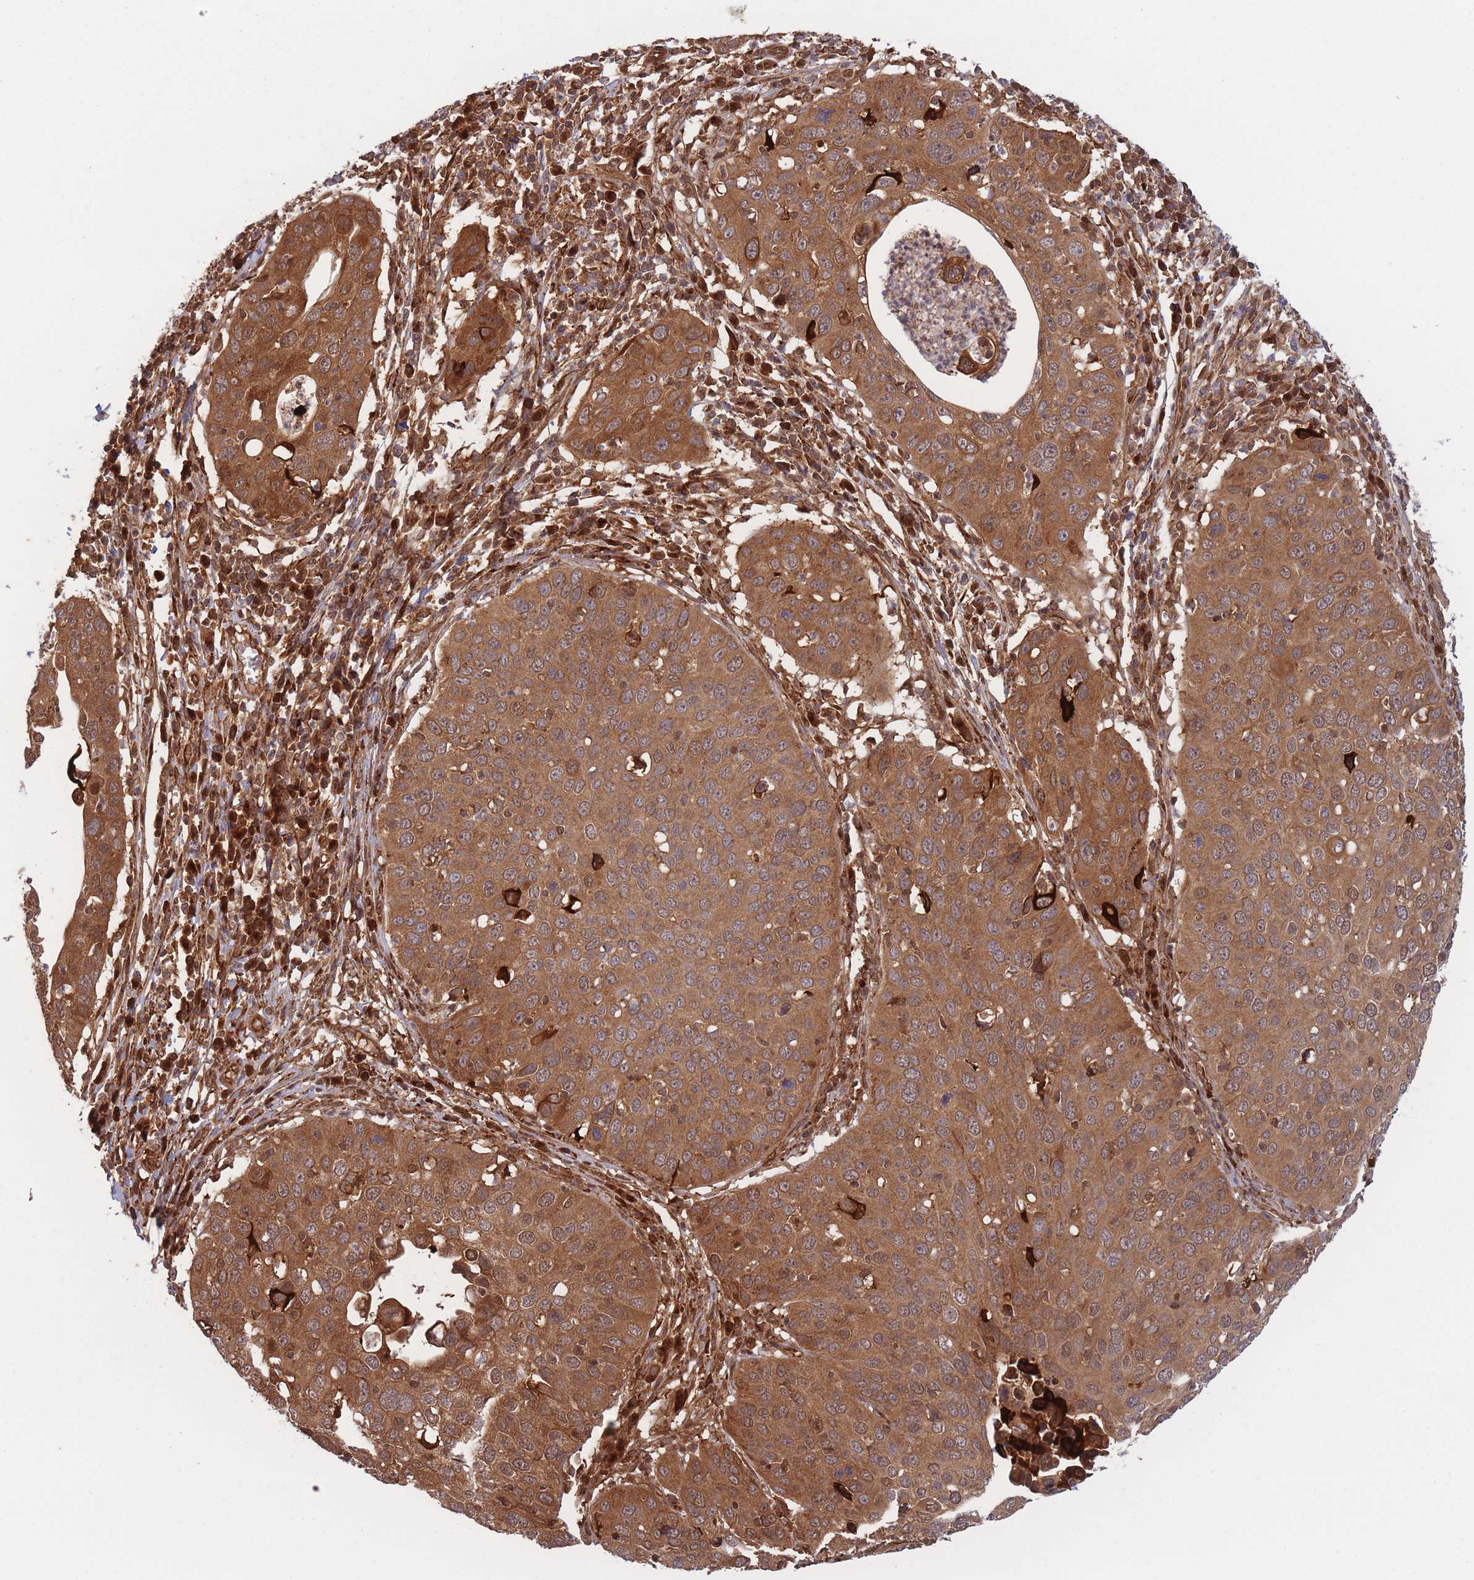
{"staining": {"intensity": "strong", "quantity": ">75%", "location": "cytoplasmic/membranous"}, "tissue": "cervical cancer", "cell_type": "Tumor cells", "image_type": "cancer", "snomed": [{"axis": "morphology", "description": "Squamous cell carcinoma, NOS"}, {"axis": "topography", "description": "Cervix"}], "caption": "Immunohistochemistry (IHC) image of cervical cancer (squamous cell carcinoma) stained for a protein (brown), which shows high levels of strong cytoplasmic/membranous expression in about >75% of tumor cells.", "gene": "PODXL2", "patient": {"sex": "female", "age": 36}}